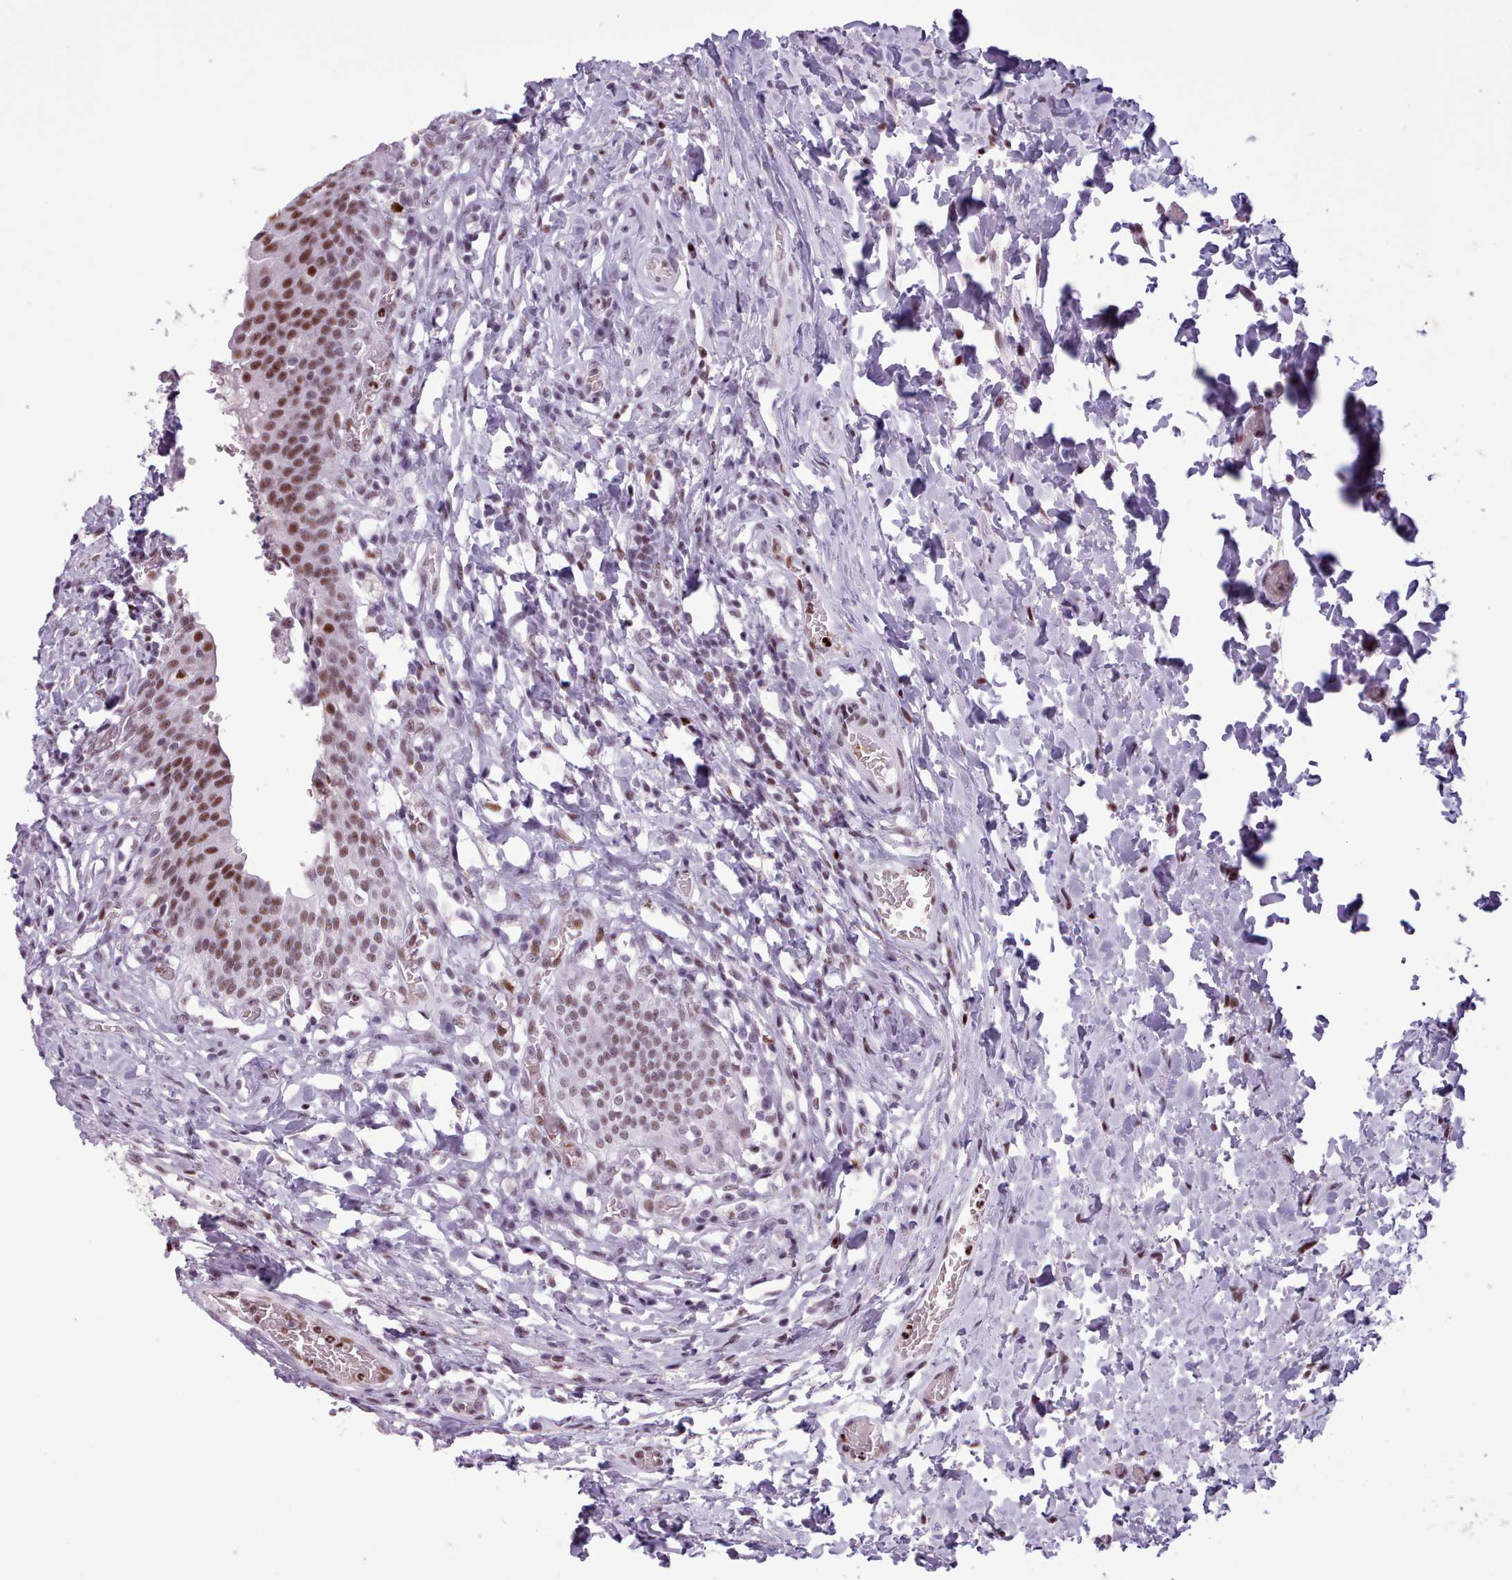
{"staining": {"intensity": "moderate", "quantity": ">75%", "location": "nuclear"}, "tissue": "urinary bladder", "cell_type": "Urothelial cells", "image_type": "normal", "snomed": [{"axis": "morphology", "description": "Normal tissue, NOS"}, {"axis": "morphology", "description": "Inflammation, NOS"}, {"axis": "topography", "description": "Urinary bladder"}], "caption": "Moderate nuclear expression is present in about >75% of urothelial cells in normal urinary bladder.", "gene": "SRSF4", "patient": {"sex": "male", "age": 64}}